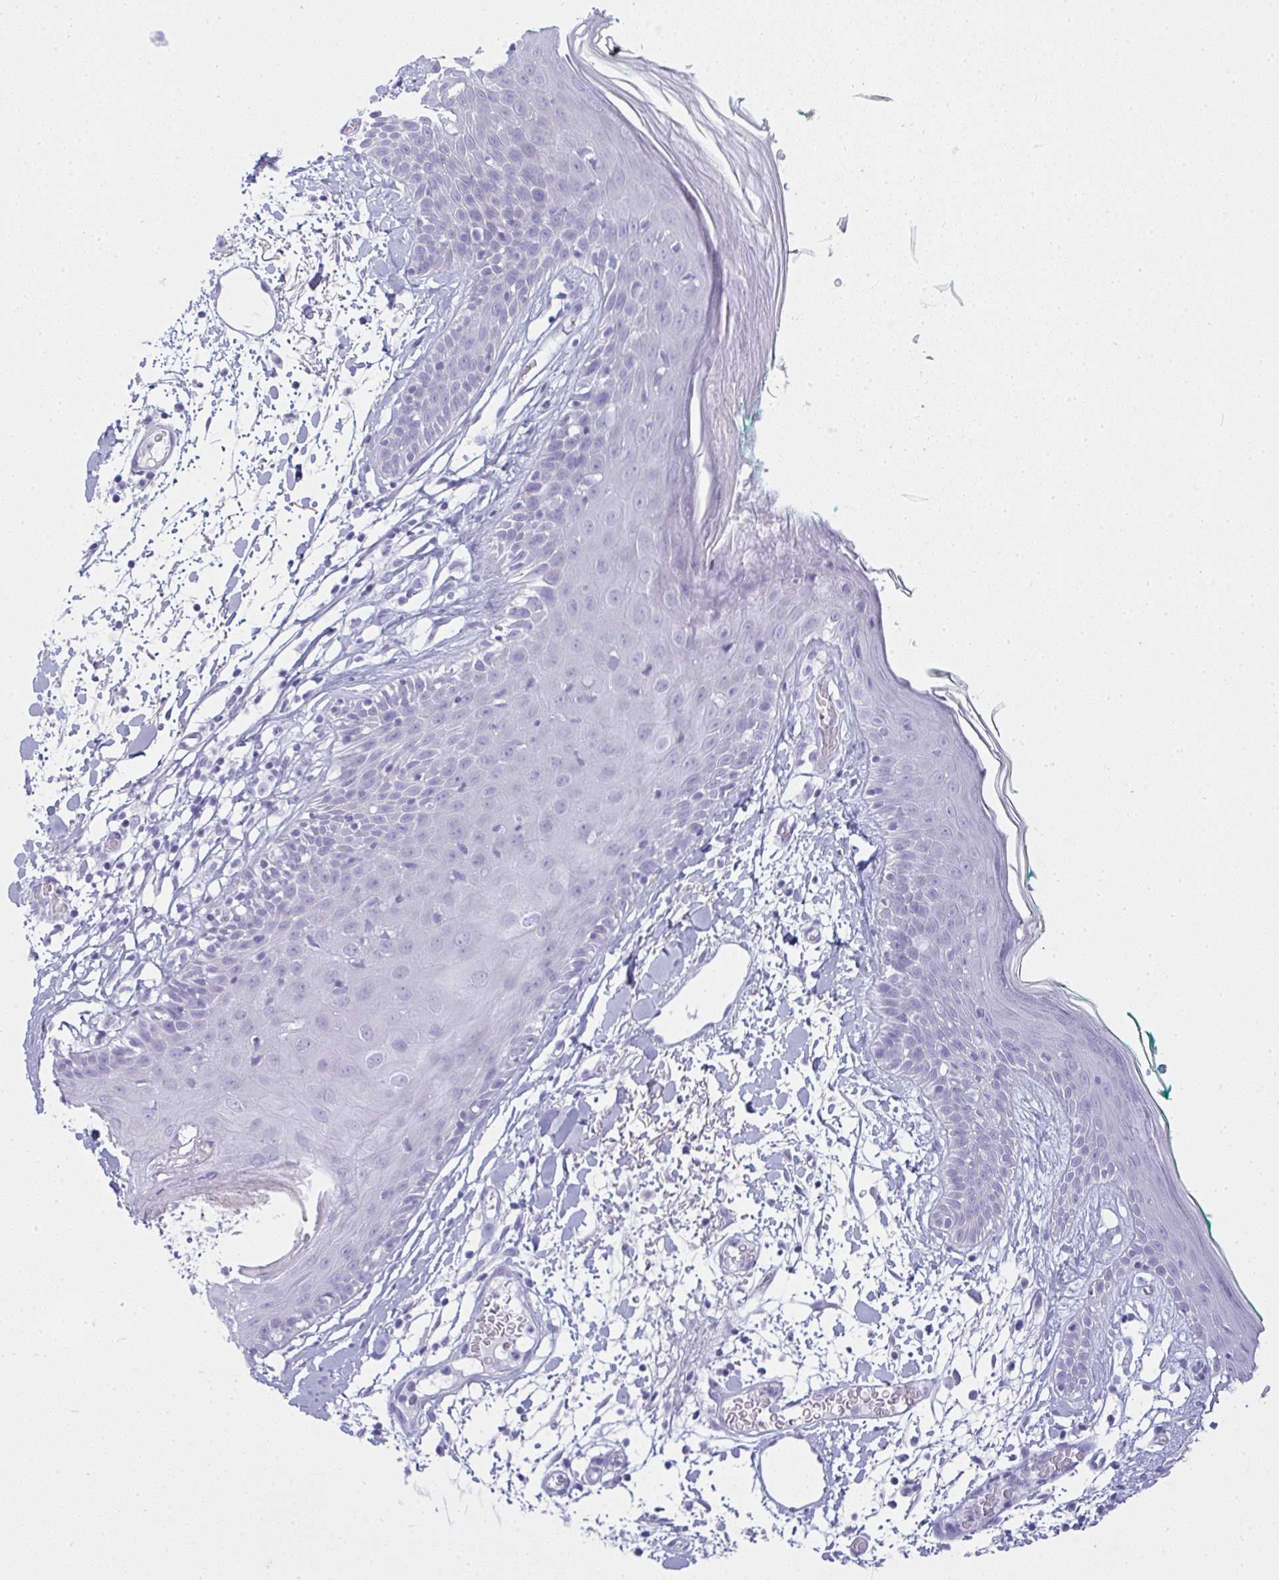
{"staining": {"intensity": "negative", "quantity": "none", "location": "none"}, "tissue": "skin", "cell_type": "Fibroblasts", "image_type": "normal", "snomed": [{"axis": "morphology", "description": "Normal tissue, NOS"}, {"axis": "topography", "description": "Skin"}], "caption": "This micrograph is of normal skin stained with immunohistochemistry to label a protein in brown with the nuclei are counter-stained blue. There is no expression in fibroblasts.", "gene": "OR5J2", "patient": {"sex": "male", "age": 79}}